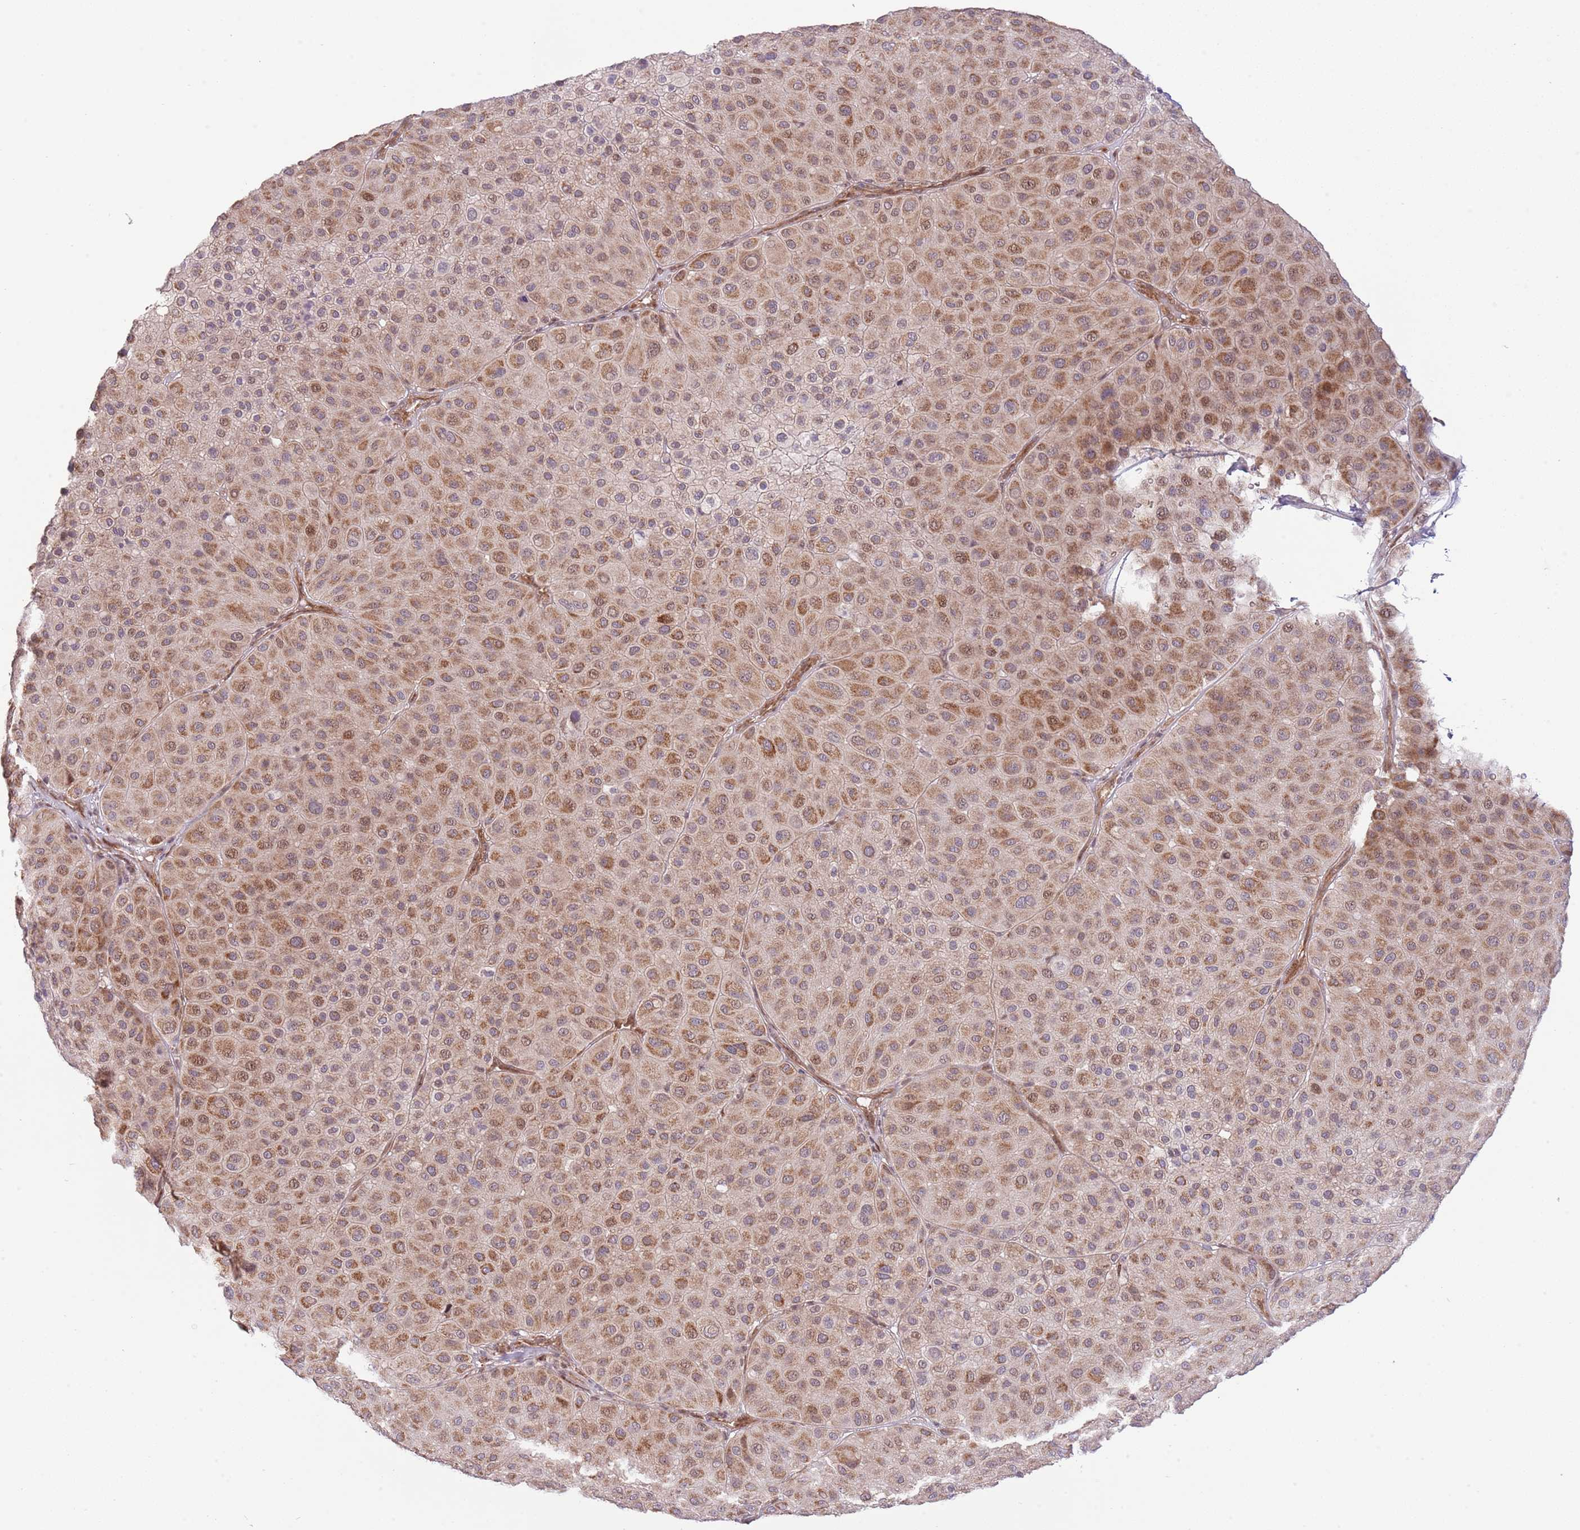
{"staining": {"intensity": "moderate", "quantity": ">75%", "location": "cytoplasmic/membranous"}, "tissue": "melanoma", "cell_type": "Tumor cells", "image_type": "cancer", "snomed": [{"axis": "morphology", "description": "Malignant melanoma, Metastatic site"}, {"axis": "topography", "description": "Smooth muscle"}], "caption": "Immunohistochemical staining of human malignant melanoma (metastatic site) shows medium levels of moderate cytoplasmic/membranous protein positivity in about >75% of tumor cells.", "gene": "CHD1", "patient": {"sex": "male", "age": 41}}